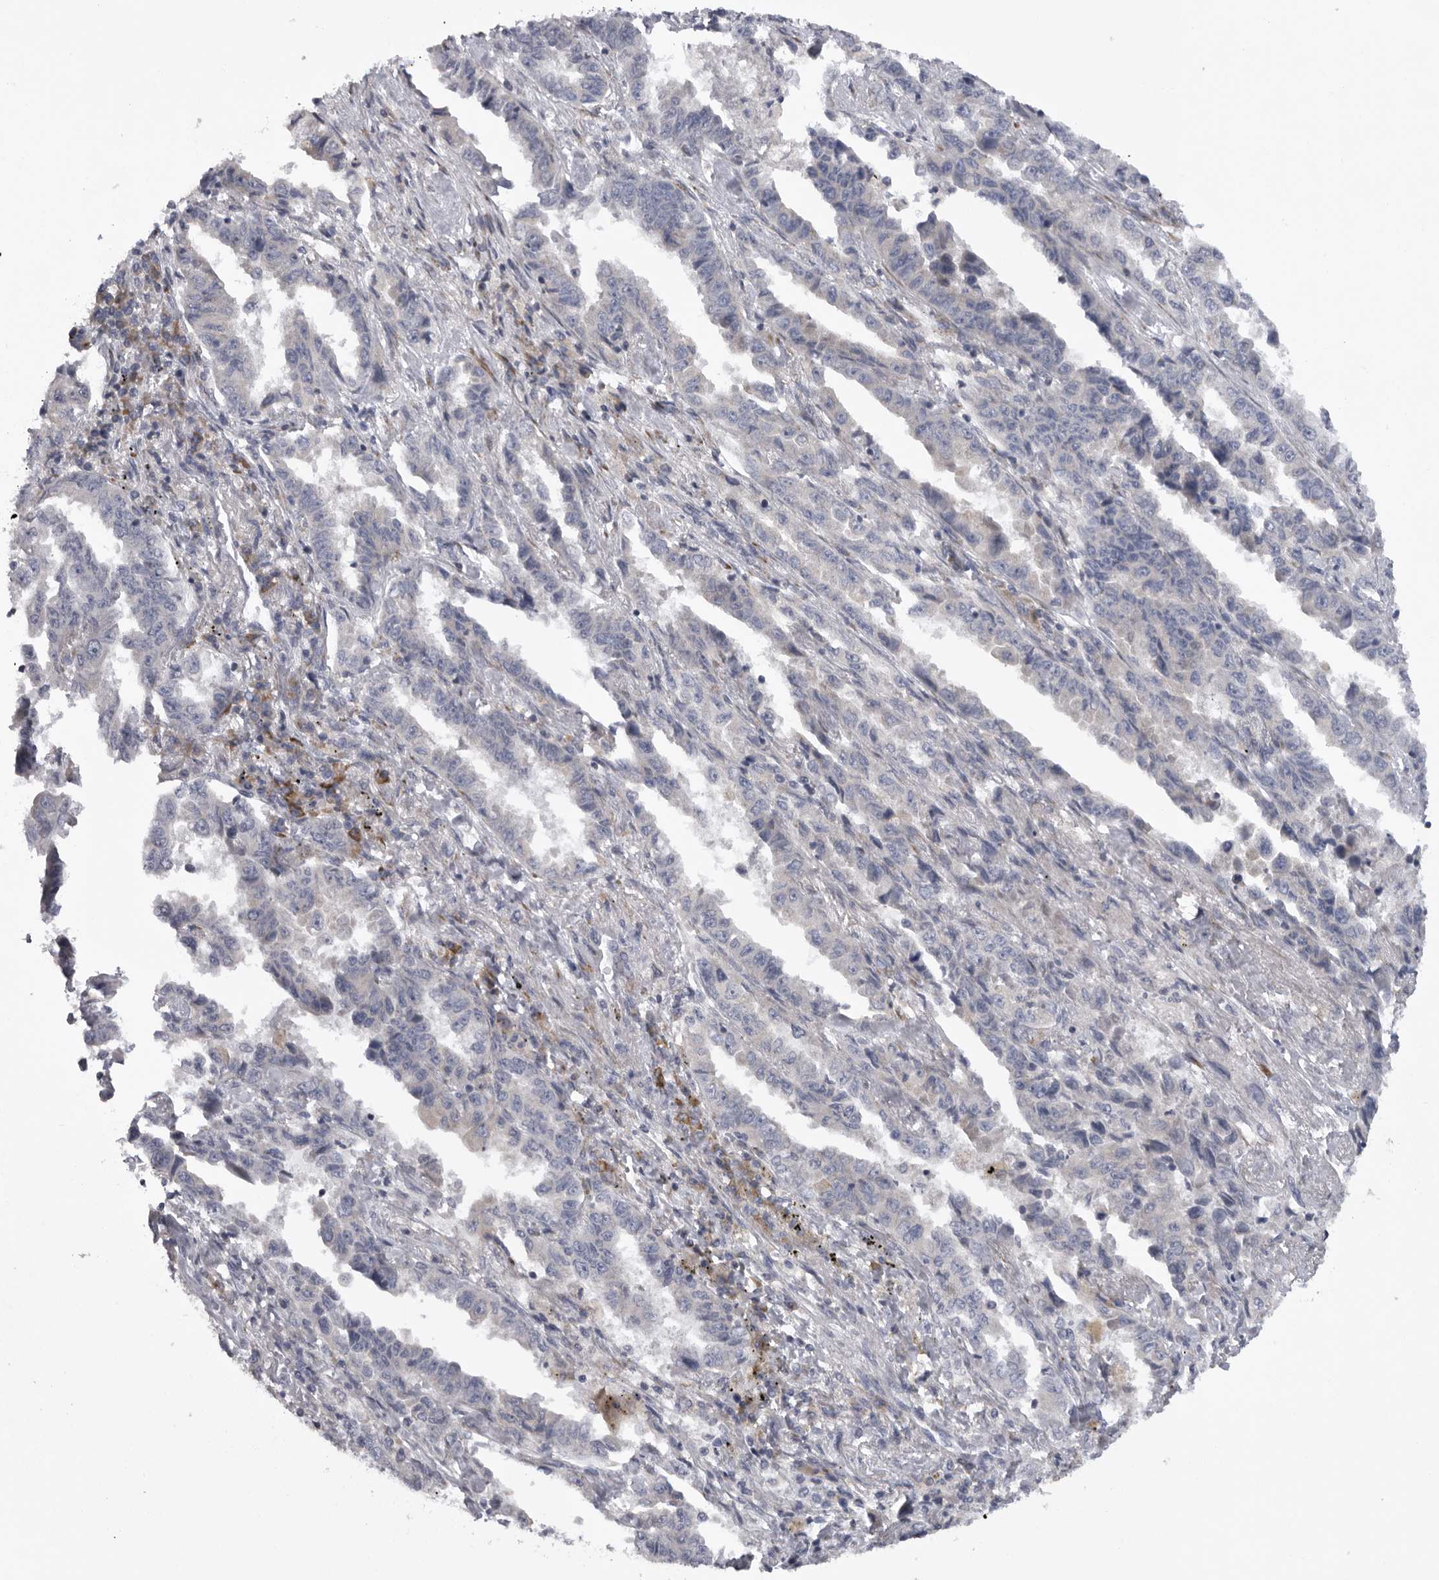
{"staining": {"intensity": "negative", "quantity": "none", "location": "none"}, "tissue": "lung cancer", "cell_type": "Tumor cells", "image_type": "cancer", "snomed": [{"axis": "morphology", "description": "Adenocarcinoma, NOS"}, {"axis": "topography", "description": "Lung"}], "caption": "DAB (3,3'-diaminobenzidine) immunohistochemical staining of lung cancer (adenocarcinoma) reveals no significant expression in tumor cells.", "gene": "USP24", "patient": {"sex": "female", "age": 51}}